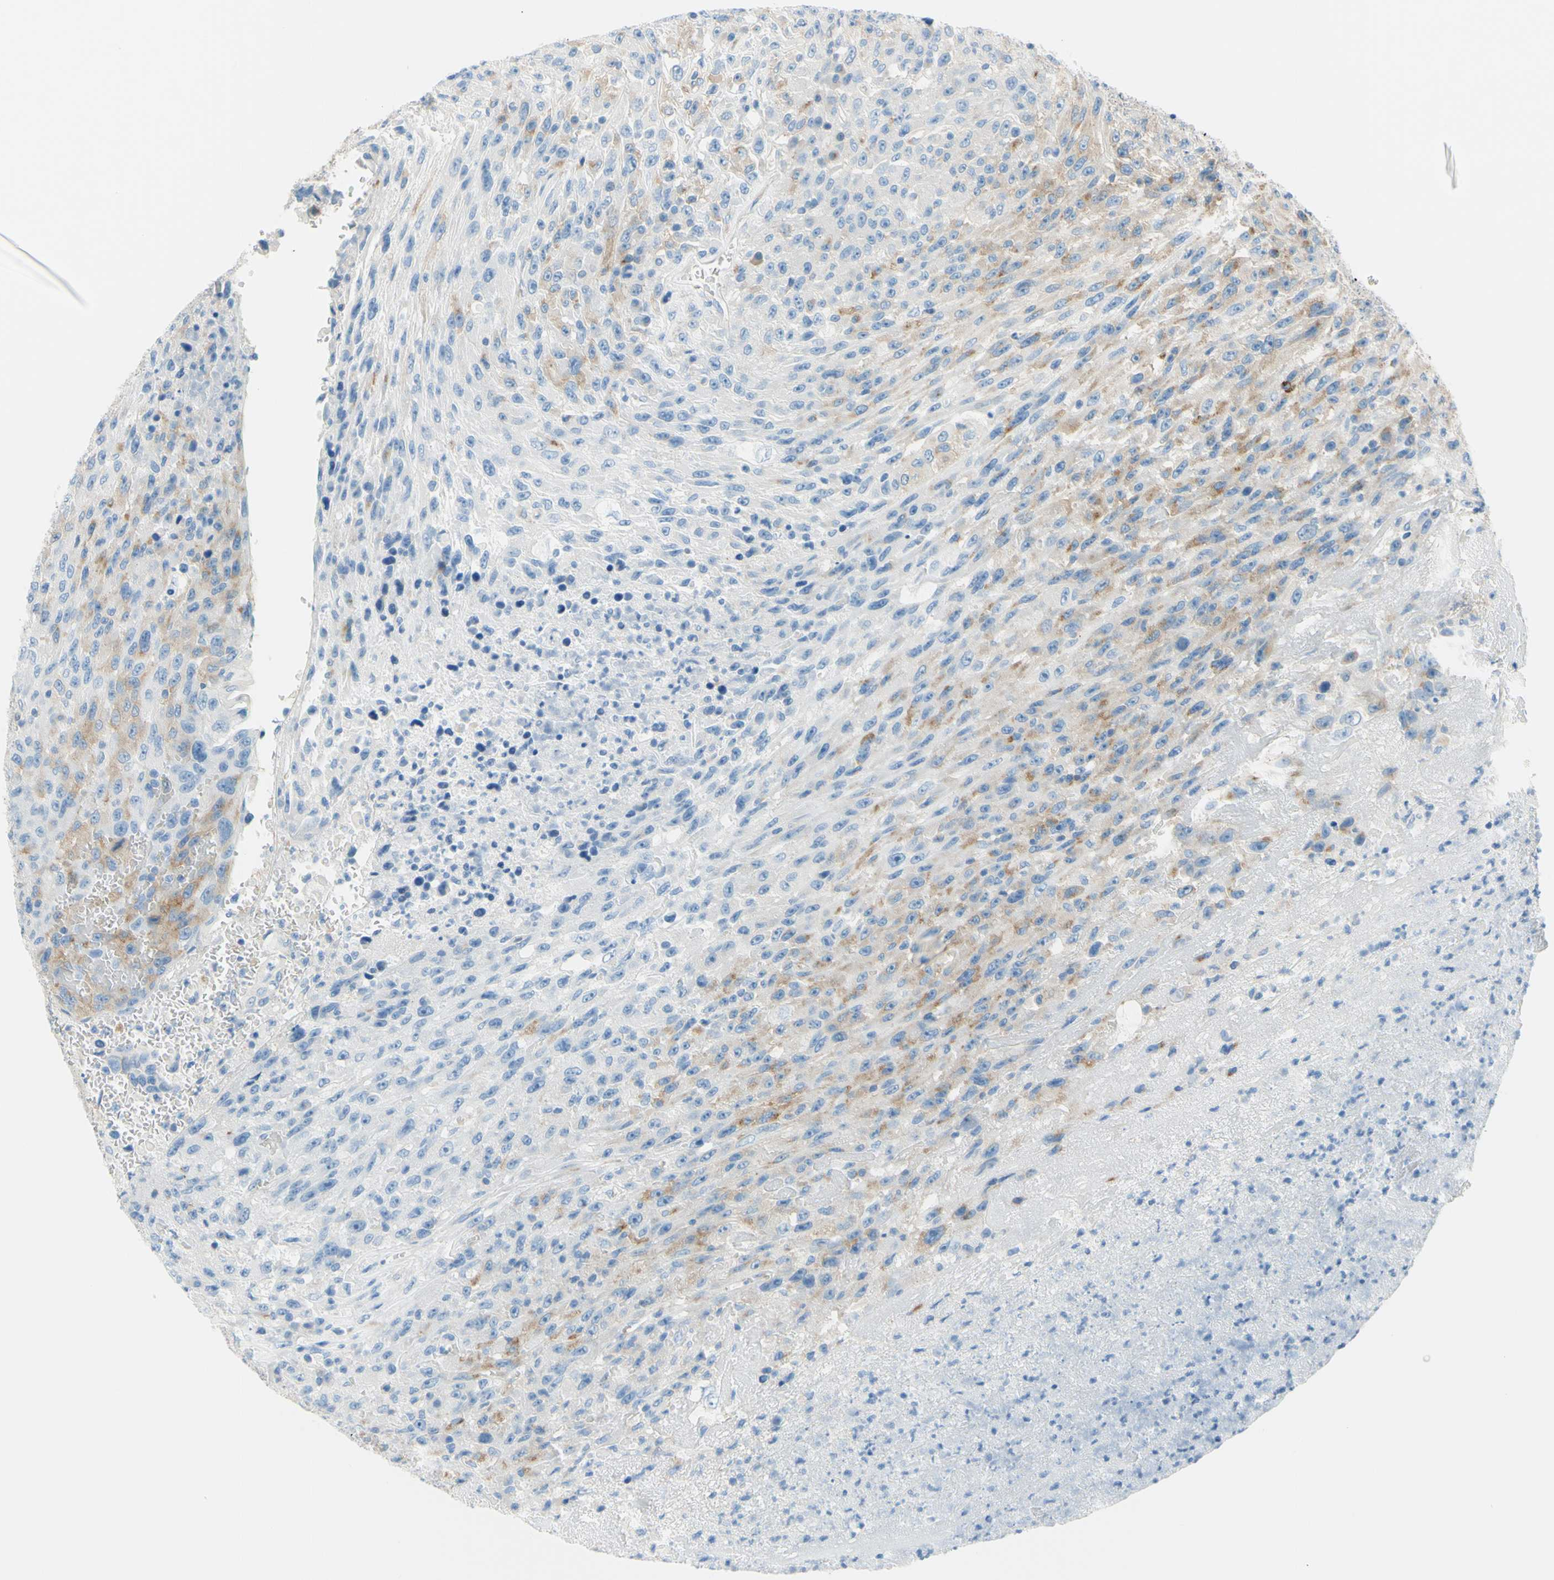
{"staining": {"intensity": "moderate", "quantity": ">75%", "location": "cytoplasmic/membranous"}, "tissue": "urothelial cancer", "cell_type": "Tumor cells", "image_type": "cancer", "snomed": [{"axis": "morphology", "description": "Urothelial carcinoma, High grade"}, {"axis": "topography", "description": "Urinary bladder"}], "caption": "IHC (DAB) staining of human urothelial cancer exhibits moderate cytoplasmic/membranous protein staining in approximately >75% of tumor cells.", "gene": "FRMD4B", "patient": {"sex": "male", "age": 66}}